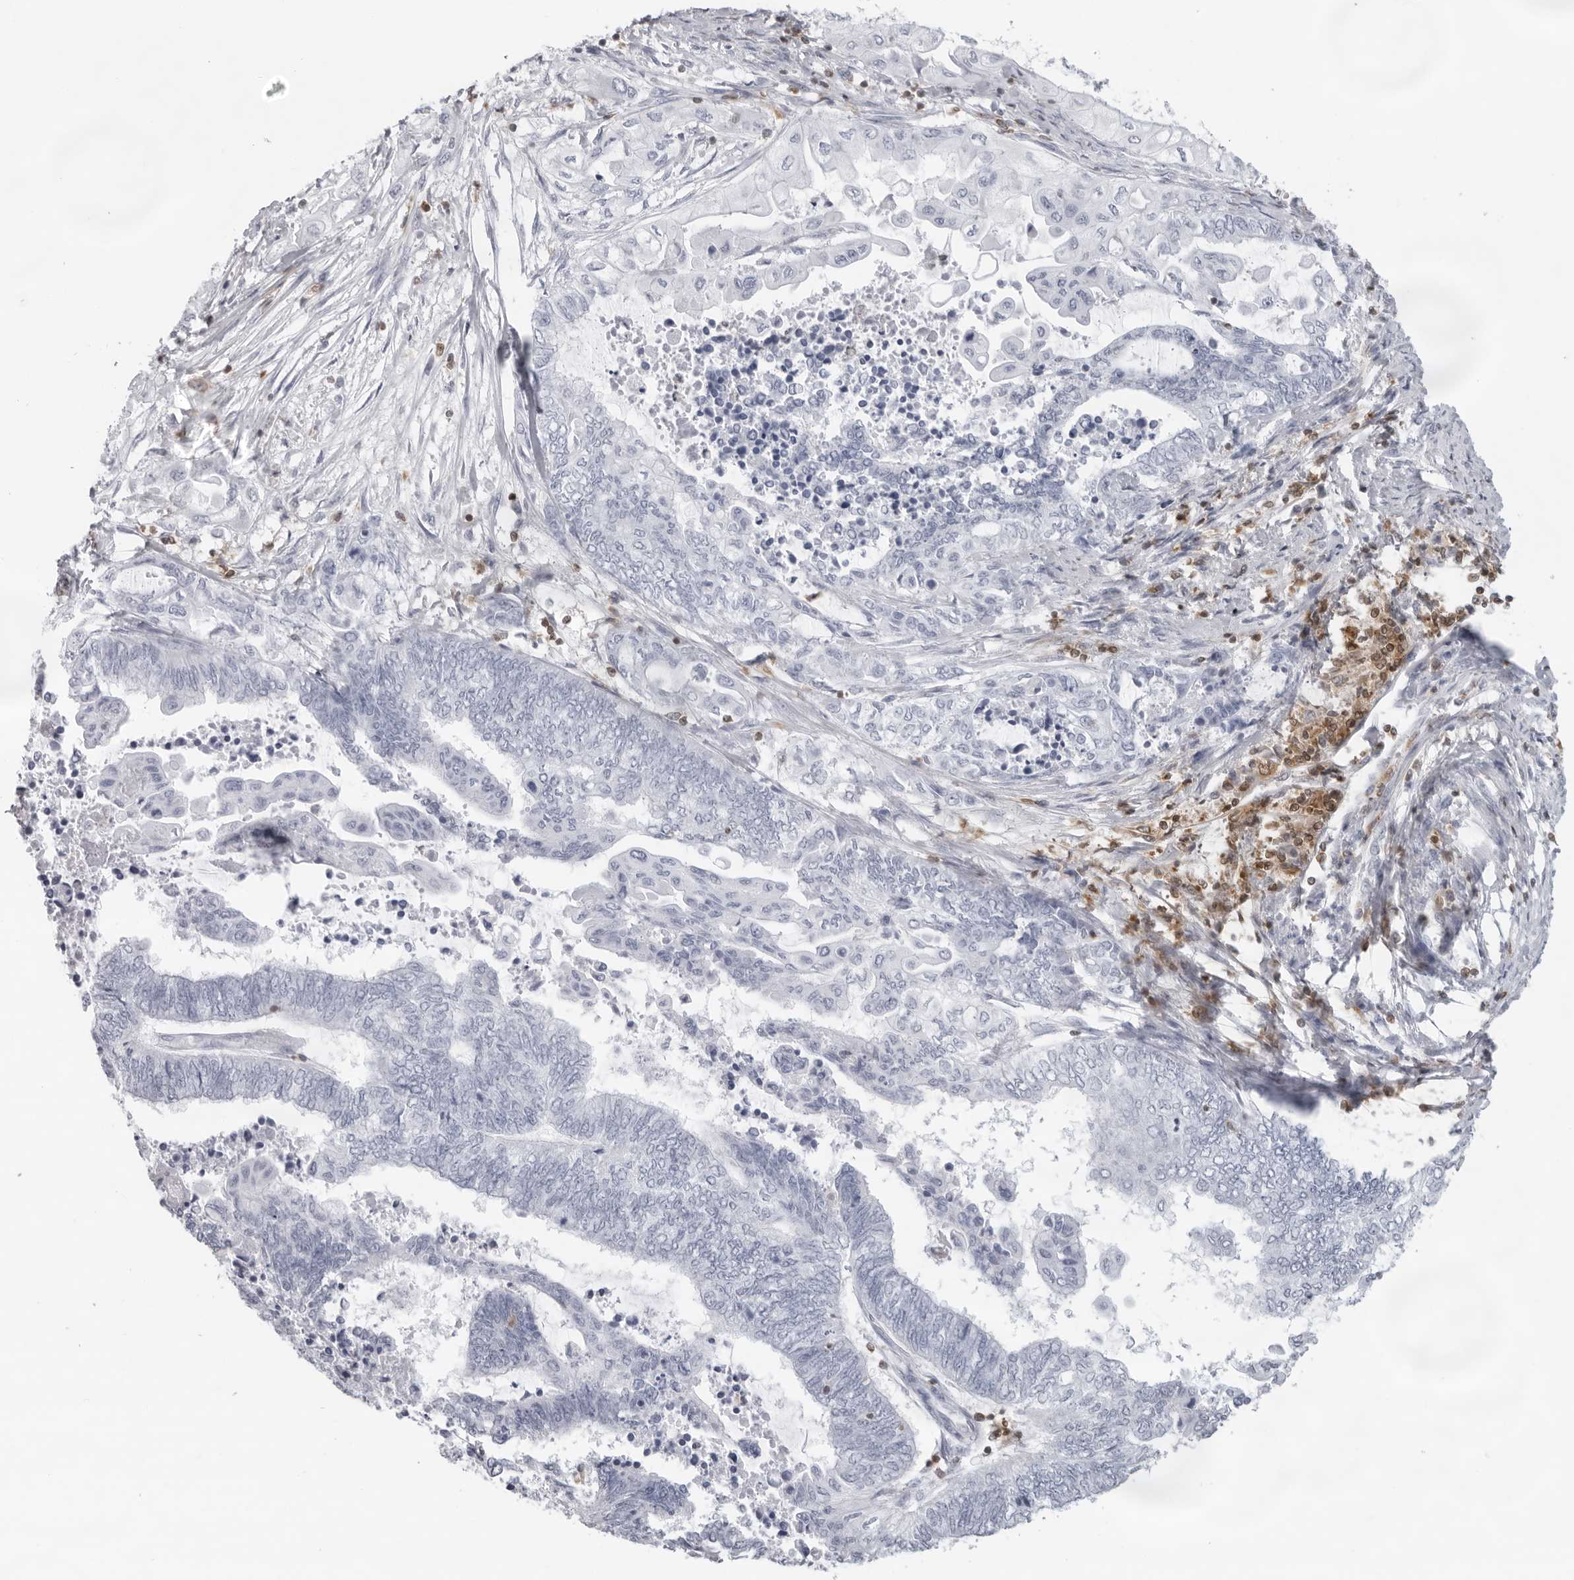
{"staining": {"intensity": "negative", "quantity": "none", "location": "none"}, "tissue": "endometrial cancer", "cell_type": "Tumor cells", "image_type": "cancer", "snomed": [{"axis": "morphology", "description": "Adenocarcinoma, NOS"}, {"axis": "topography", "description": "Uterus"}, {"axis": "topography", "description": "Endometrium"}], "caption": "There is no significant expression in tumor cells of endometrial cancer (adenocarcinoma). (Immunohistochemistry (ihc), brightfield microscopy, high magnification).", "gene": "FMNL1", "patient": {"sex": "female", "age": 70}}